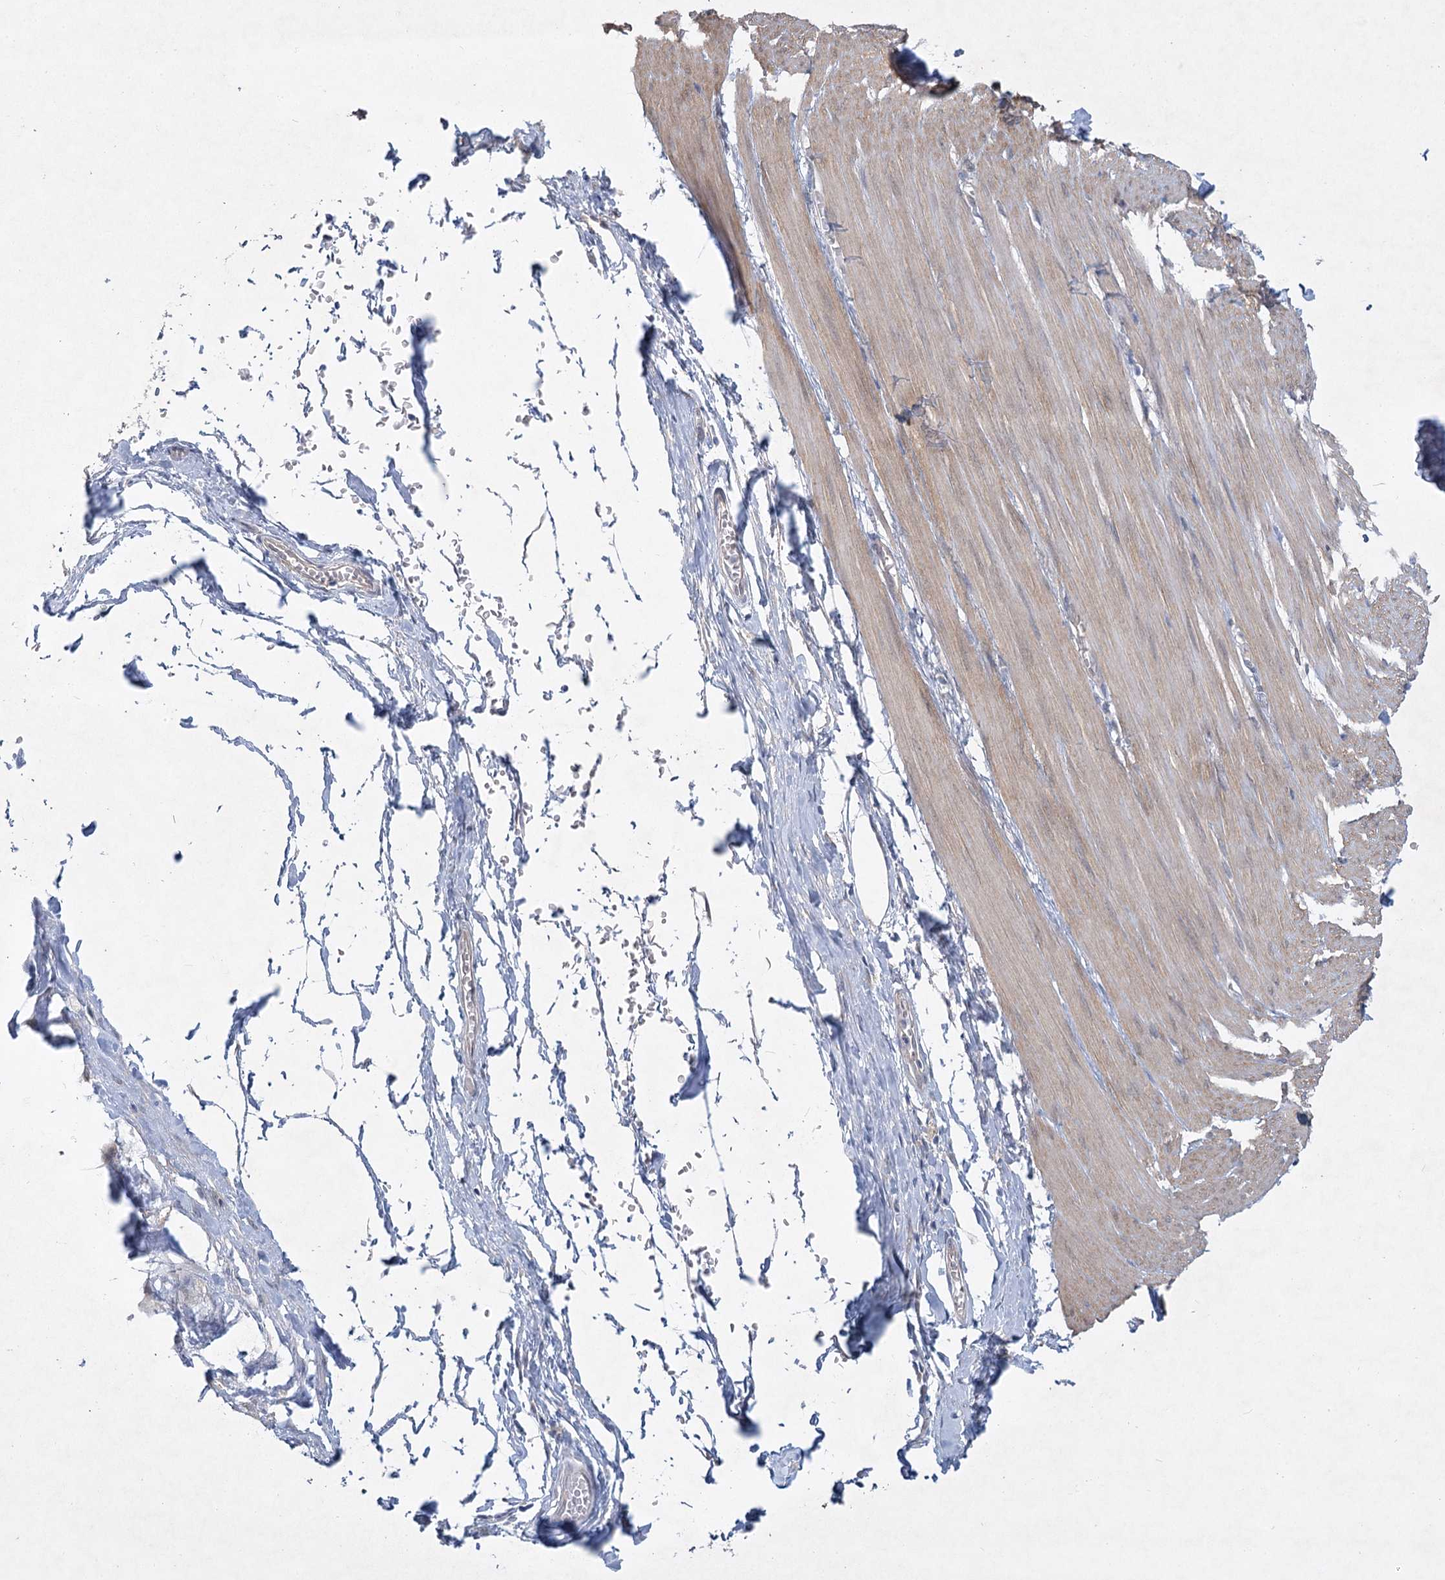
{"staining": {"intensity": "weak", "quantity": ">75%", "location": "cytoplasmic/membranous"}, "tissue": "smooth muscle", "cell_type": "Smooth muscle cells", "image_type": "normal", "snomed": [{"axis": "morphology", "description": "Normal tissue, NOS"}, {"axis": "morphology", "description": "Adenocarcinoma, NOS"}, {"axis": "topography", "description": "Colon"}, {"axis": "topography", "description": "Peripheral nerve tissue"}], "caption": "Weak cytoplasmic/membranous staining is identified in about >75% of smooth muscle cells in normal smooth muscle.", "gene": "AAMDC", "patient": {"sex": "male", "age": 14}}